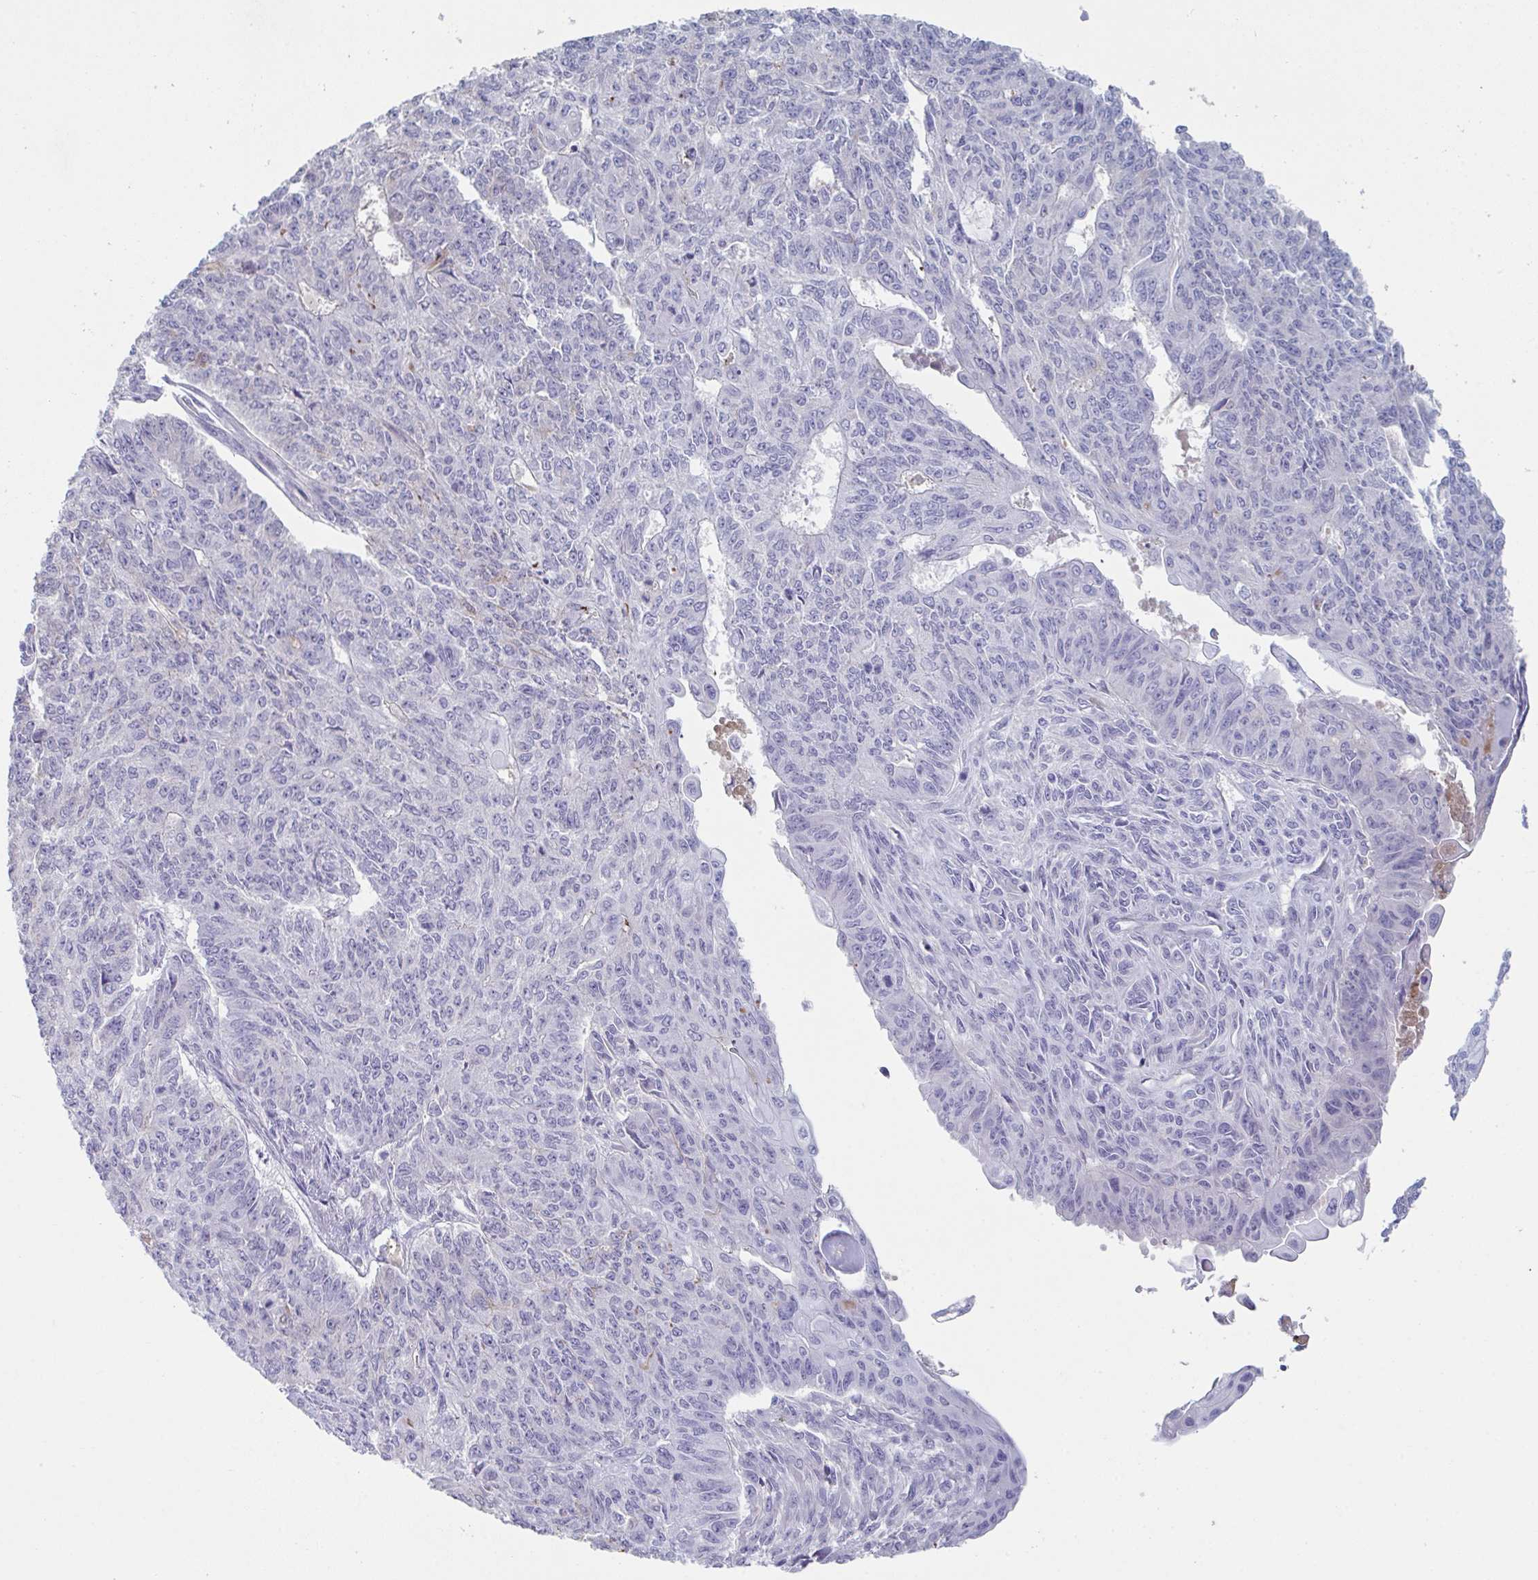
{"staining": {"intensity": "negative", "quantity": "none", "location": "none"}, "tissue": "endometrial cancer", "cell_type": "Tumor cells", "image_type": "cancer", "snomed": [{"axis": "morphology", "description": "Adenocarcinoma, NOS"}, {"axis": "topography", "description": "Endometrium"}], "caption": "This is an immunohistochemistry photomicrograph of endometrial adenocarcinoma. There is no staining in tumor cells.", "gene": "ADAM21", "patient": {"sex": "female", "age": 32}}